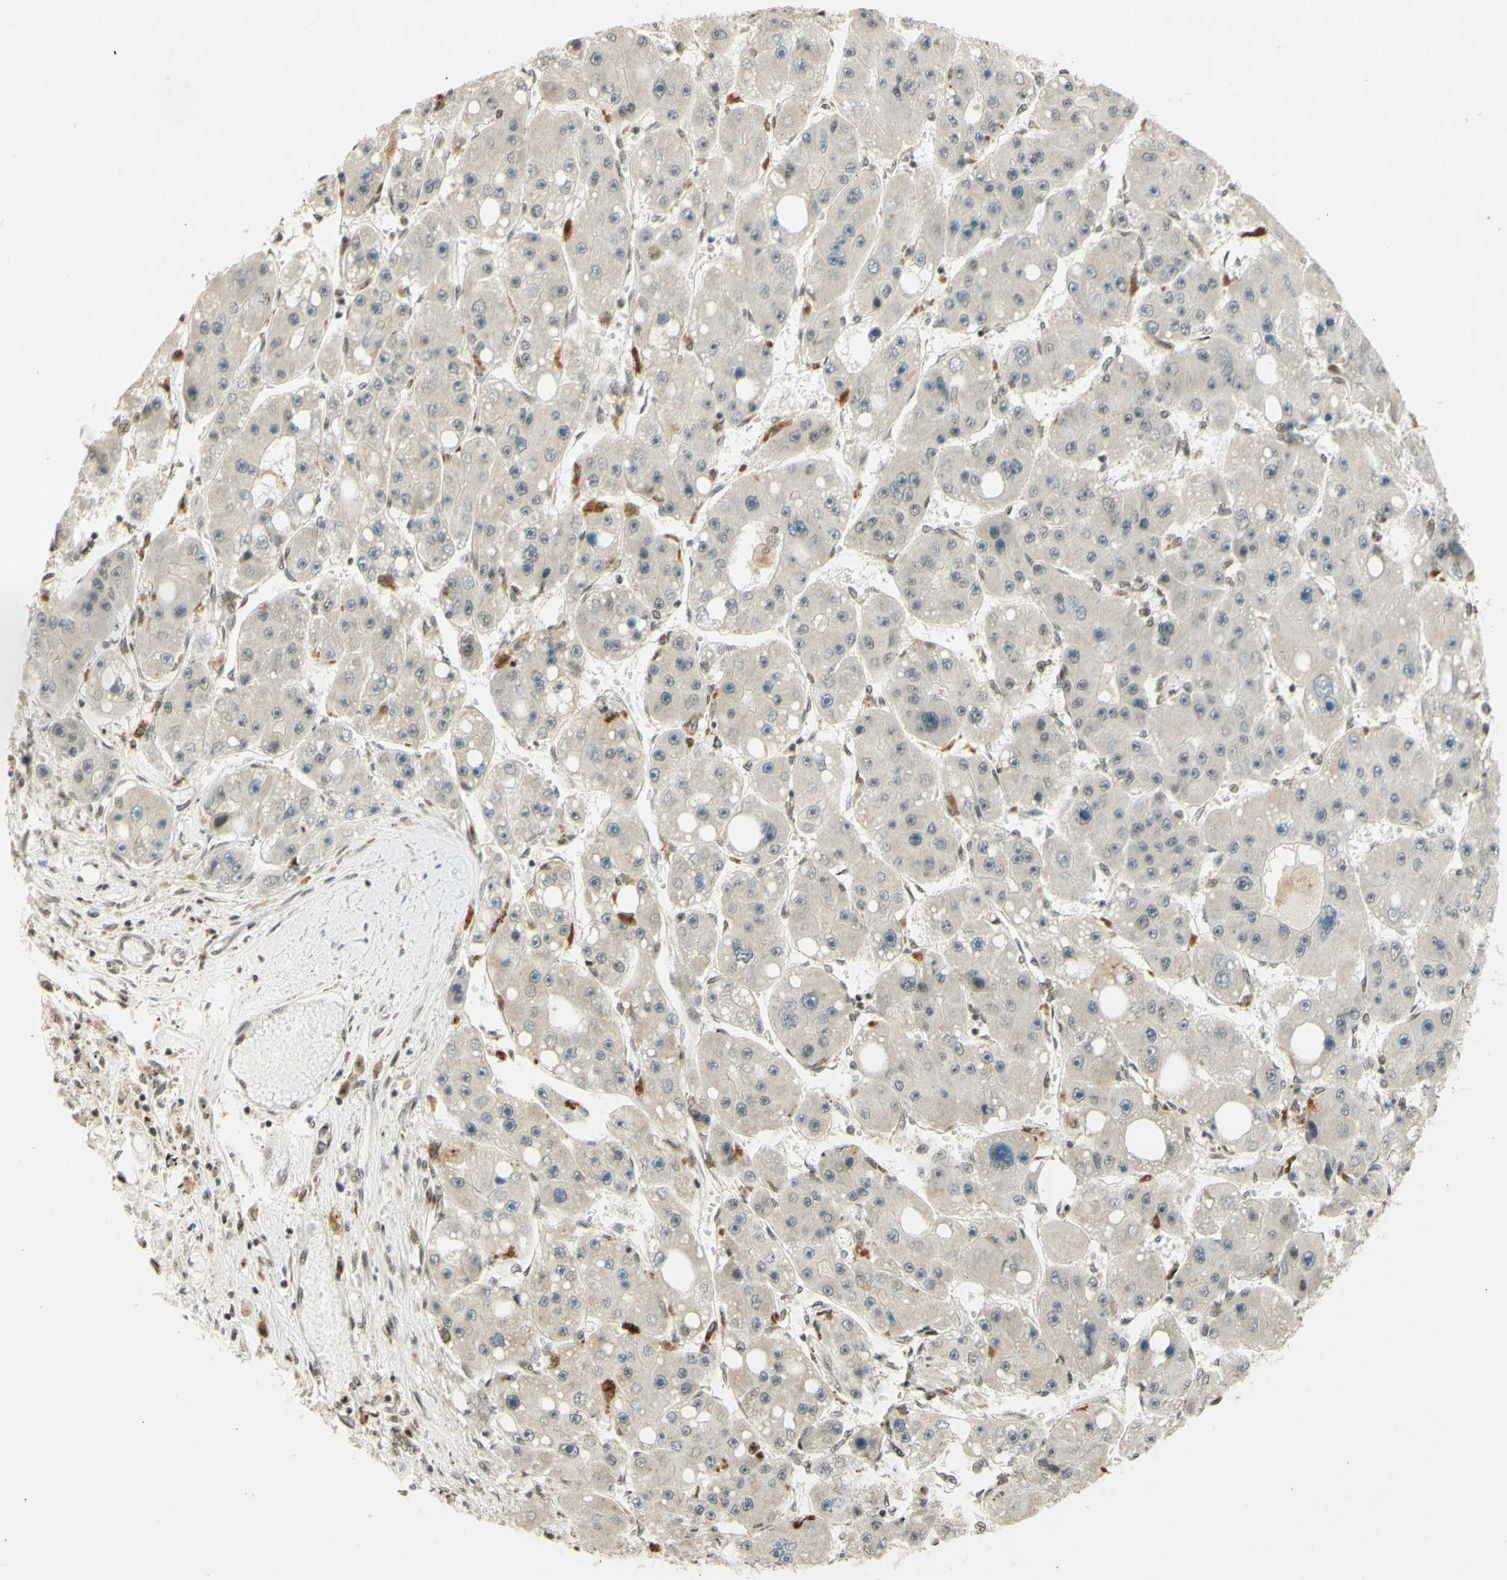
{"staining": {"intensity": "negative", "quantity": "none", "location": "none"}, "tissue": "liver cancer", "cell_type": "Tumor cells", "image_type": "cancer", "snomed": [{"axis": "morphology", "description": "Carcinoma, Hepatocellular, NOS"}, {"axis": "topography", "description": "Liver"}], "caption": "Immunohistochemistry of liver cancer (hepatocellular carcinoma) reveals no positivity in tumor cells.", "gene": "SMARCB1", "patient": {"sex": "female", "age": 61}}